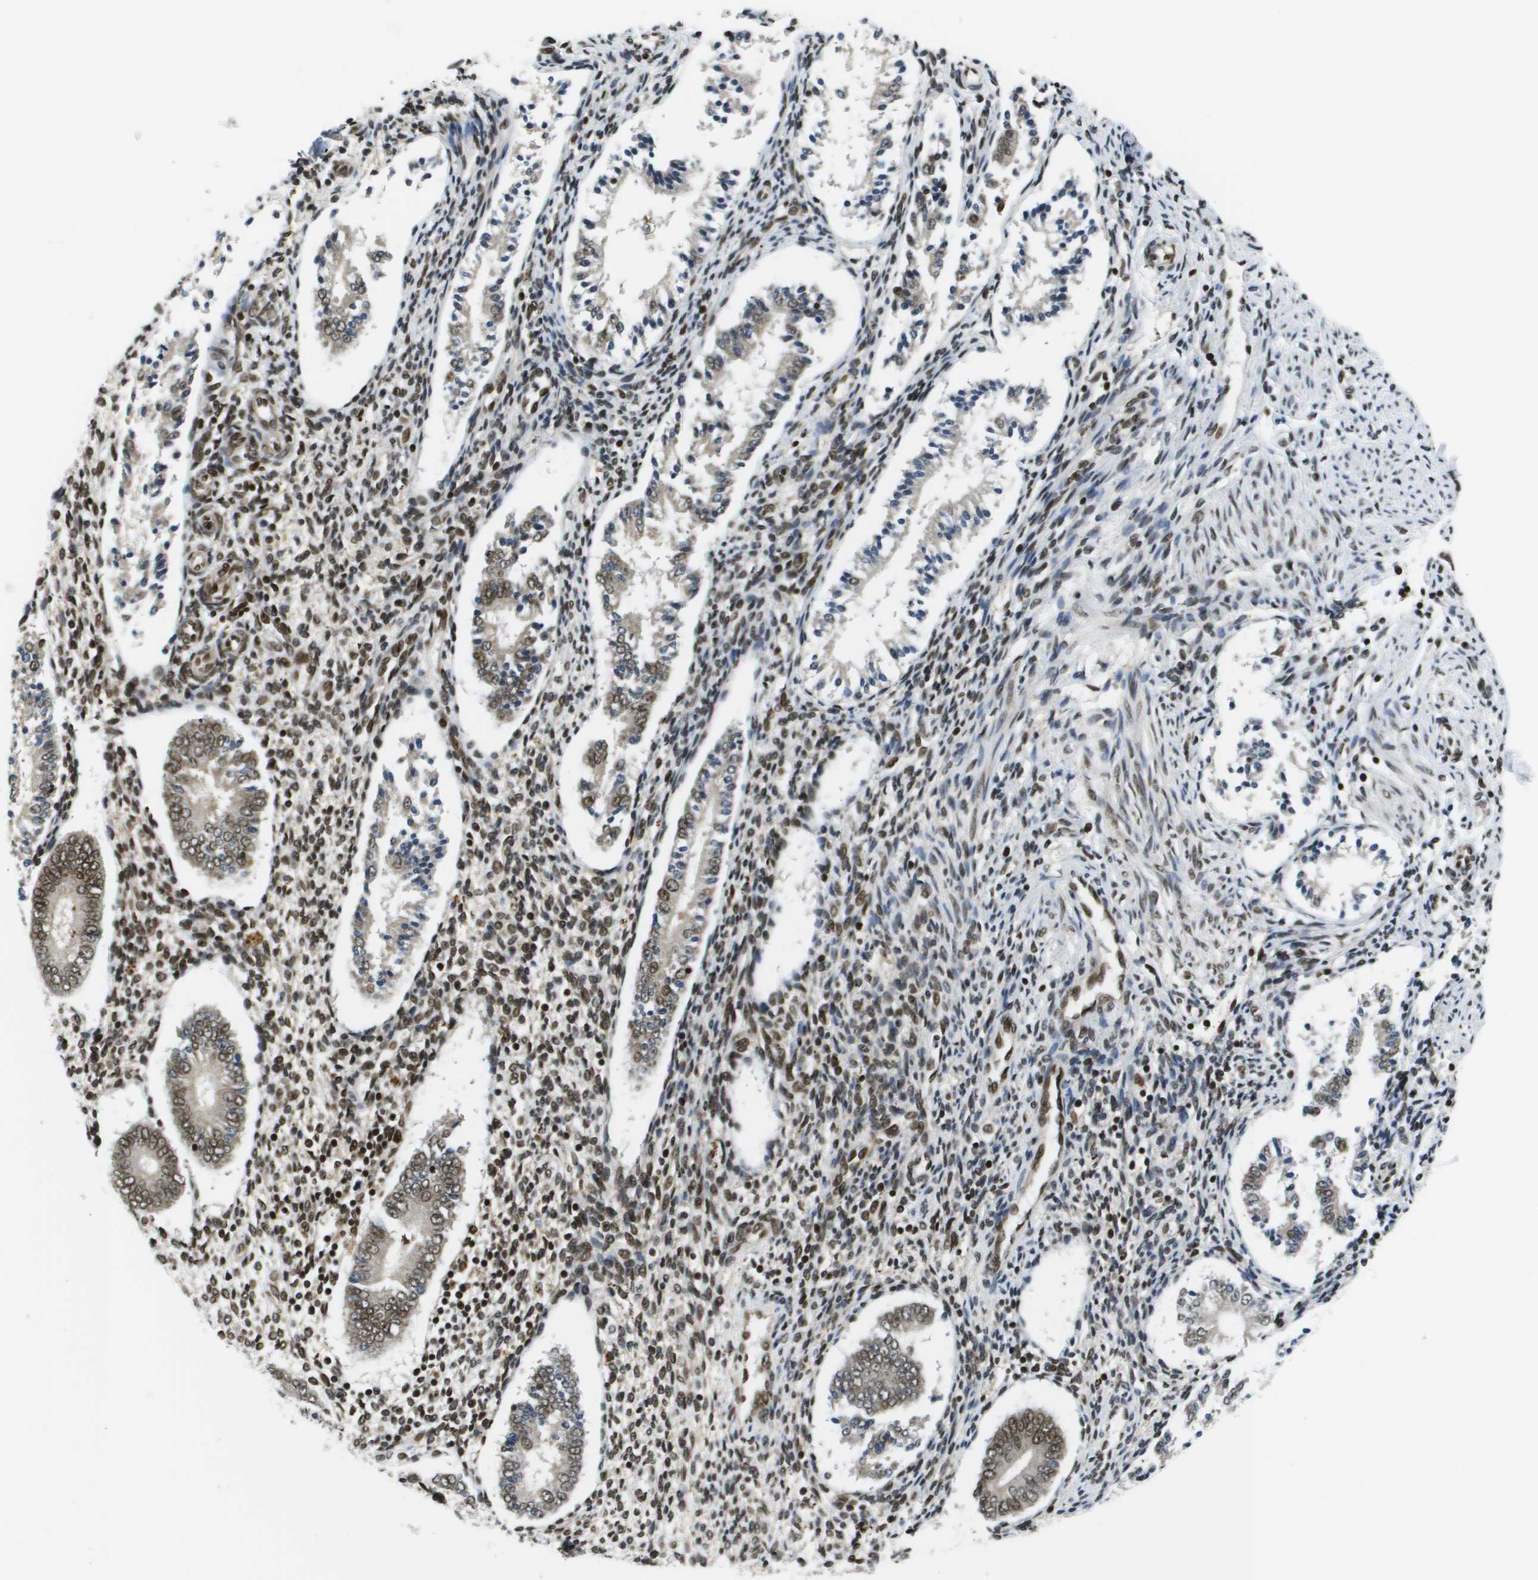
{"staining": {"intensity": "strong", "quantity": ">75%", "location": "nuclear"}, "tissue": "endometrium", "cell_type": "Cells in endometrial stroma", "image_type": "normal", "snomed": [{"axis": "morphology", "description": "Normal tissue, NOS"}, {"axis": "topography", "description": "Endometrium"}], "caption": "Human endometrium stained with a brown dye reveals strong nuclear positive expression in approximately >75% of cells in endometrial stroma.", "gene": "RECQL4", "patient": {"sex": "female", "age": 42}}